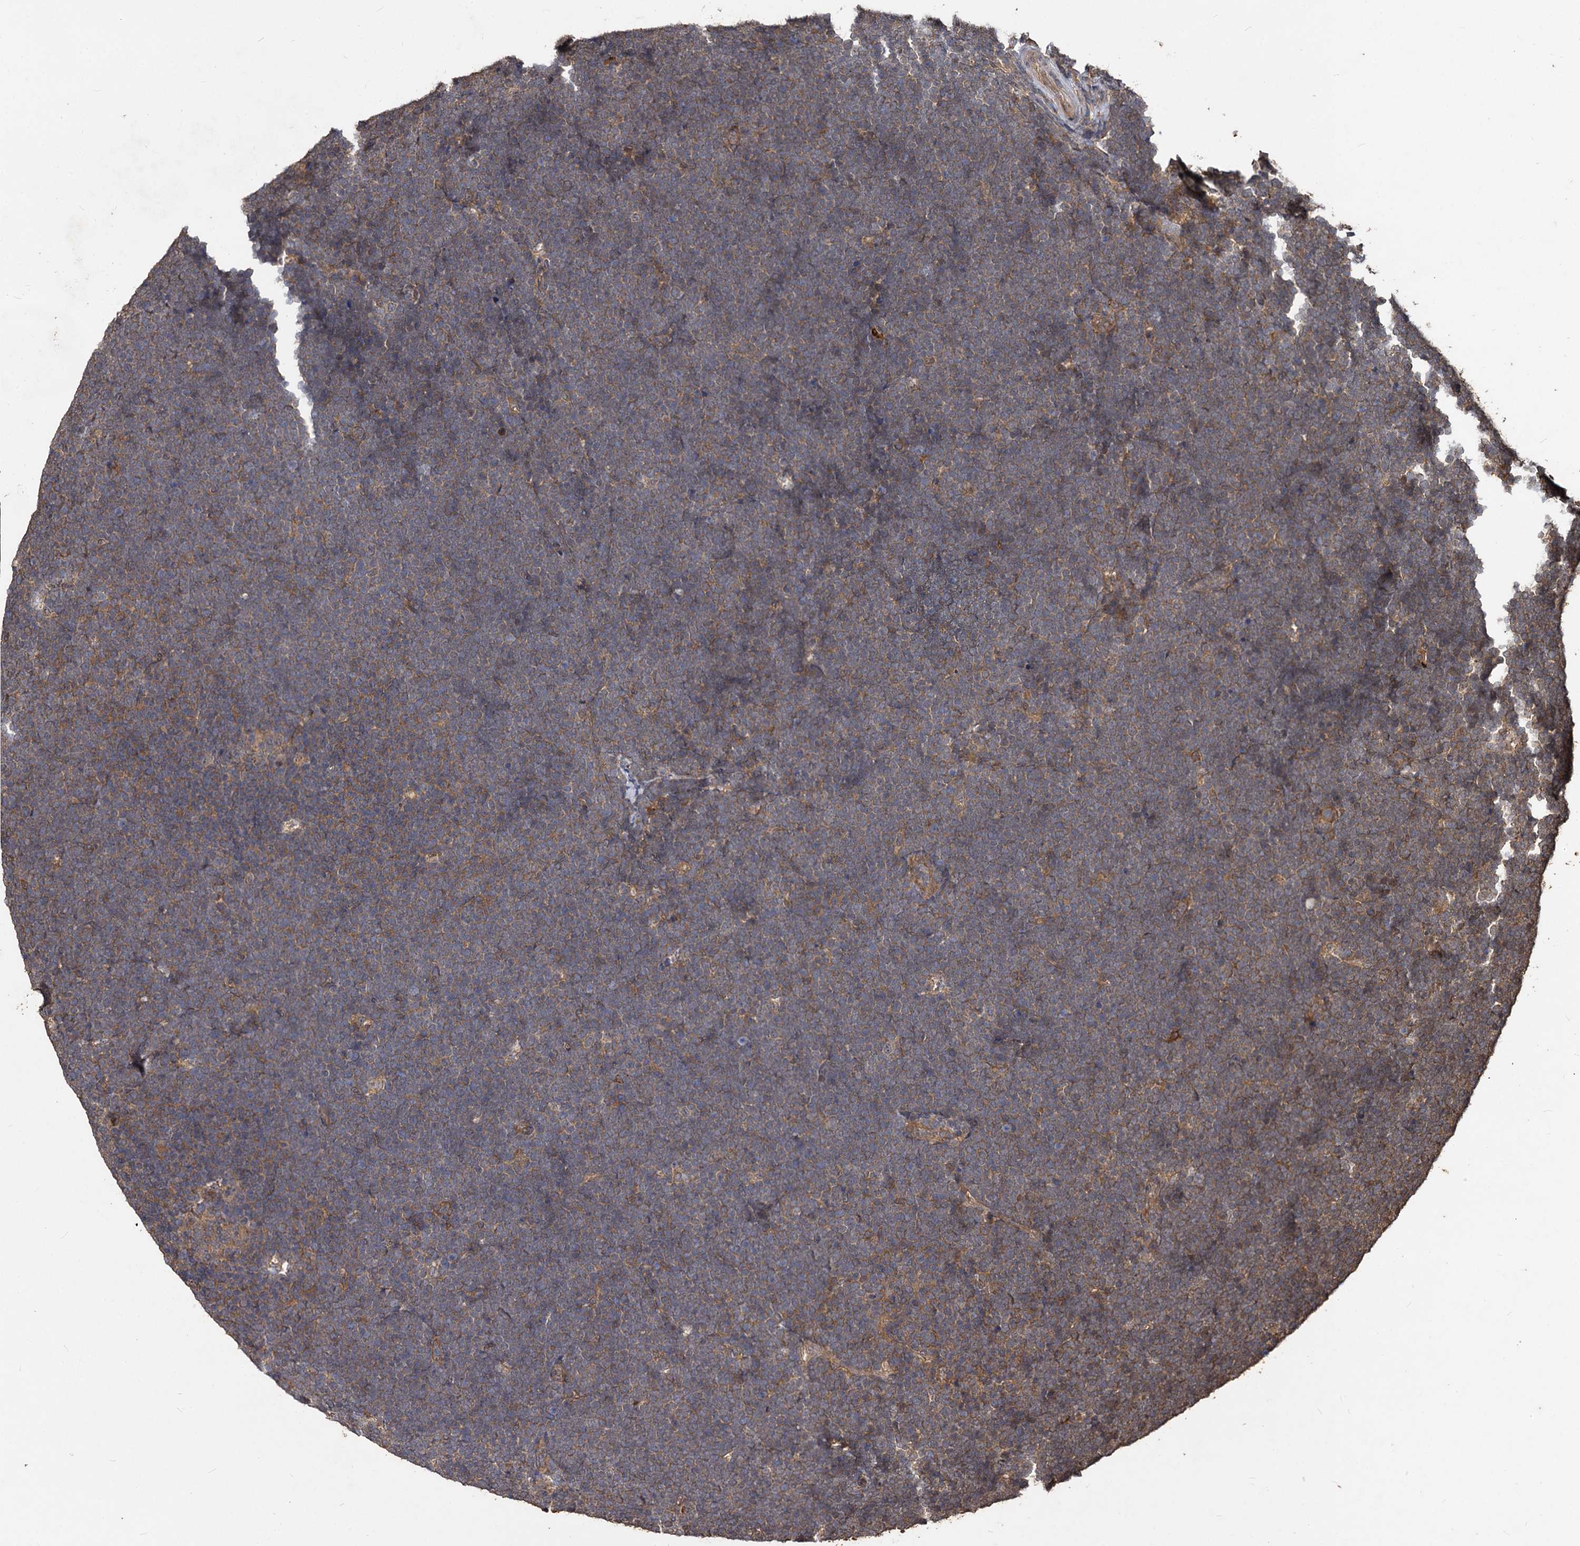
{"staining": {"intensity": "weak", "quantity": "<25%", "location": "cytoplasmic/membranous"}, "tissue": "lymphoma", "cell_type": "Tumor cells", "image_type": "cancer", "snomed": [{"axis": "morphology", "description": "Malignant lymphoma, non-Hodgkin's type, High grade"}, {"axis": "topography", "description": "Lymph node"}], "caption": "This image is of high-grade malignant lymphoma, non-Hodgkin's type stained with immunohistochemistry to label a protein in brown with the nuclei are counter-stained blue. There is no staining in tumor cells. (IHC, brightfield microscopy, high magnification).", "gene": "VPS51", "patient": {"sex": "male", "age": 13}}